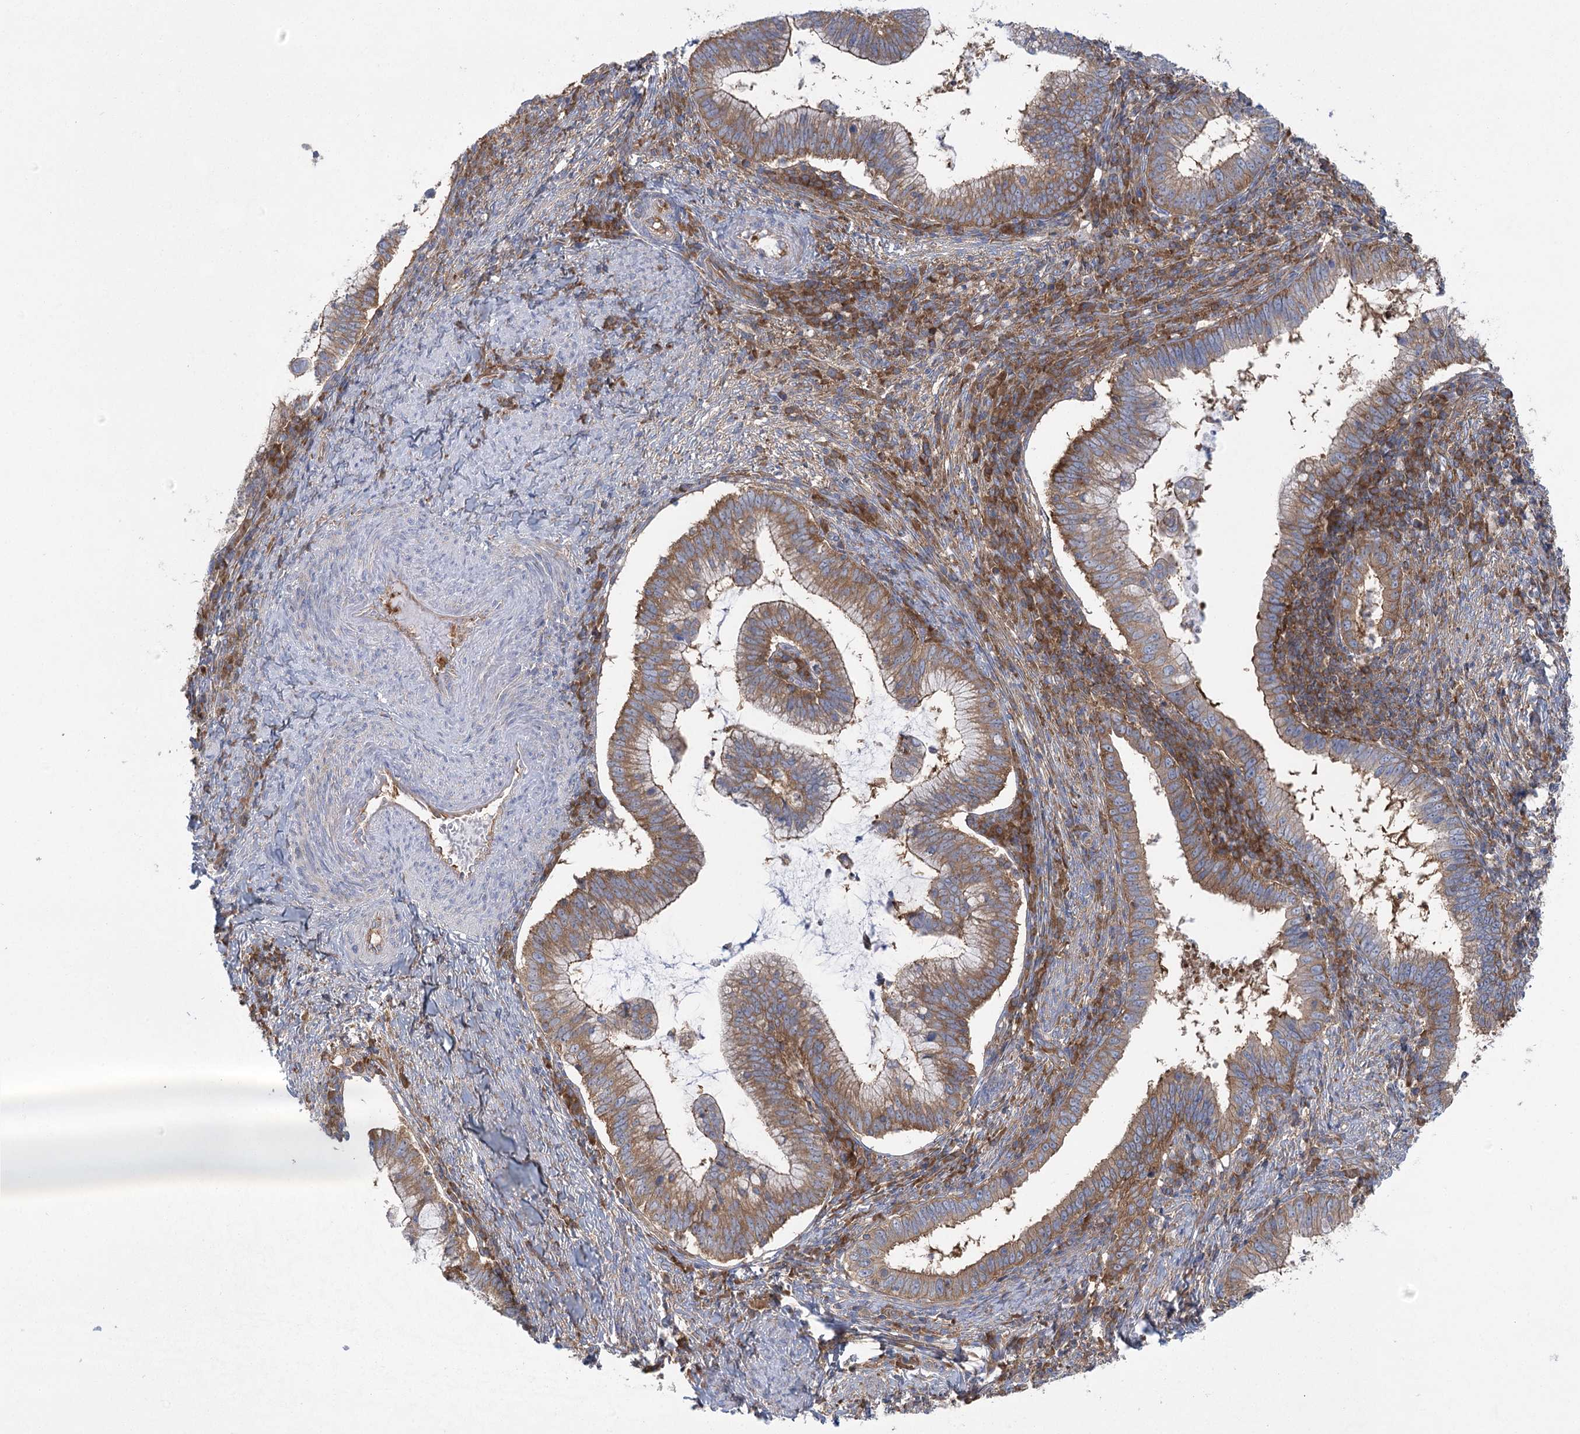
{"staining": {"intensity": "moderate", "quantity": ">75%", "location": "cytoplasmic/membranous"}, "tissue": "cervical cancer", "cell_type": "Tumor cells", "image_type": "cancer", "snomed": [{"axis": "morphology", "description": "Adenocarcinoma, NOS"}, {"axis": "topography", "description": "Cervix"}], "caption": "This micrograph reveals adenocarcinoma (cervical) stained with immunohistochemistry (IHC) to label a protein in brown. The cytoplasmic/membranous of tumor cells show moderate positivity for the protein. Nuclei are counter-stained blue.", "gene": "EIF3A", "patient": {"sex": "female", "age": 36}}